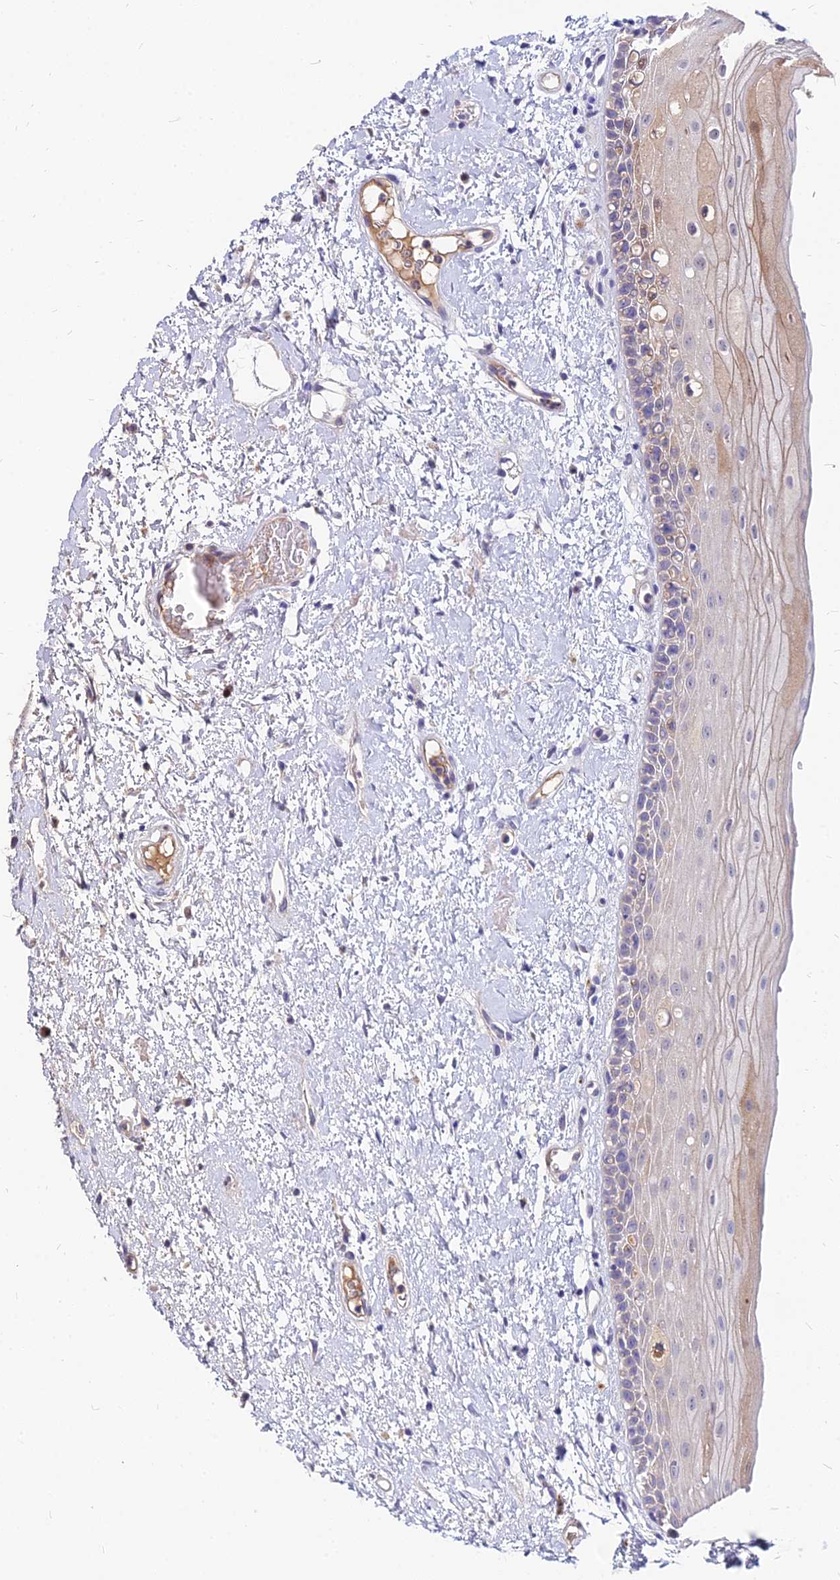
{"staining": {"intensity": "weak", "quantity": "<25%", "location": "cytoplasmic/membranous"}, "tissue": "oral mucosa", "cell_type": "Squamous epithelial cells", "image_type": "normal", "snomed": [{"axis": "morphology", "description": "Normal tissue, NOS"}, {"axis": "topography", "description": "Oral tissue"}], "caption": "Oral mucosa was stained to show a protein in brown. There is no significant expression in squamous epithelial cells. (DAB (3,3'-diaminobenzidine) immunohistochemistry (IHC) visualized using brightfield microscopy, high magnification).", "gene": "ACSM6", "patient": {"sex": "female", "age": 76}}